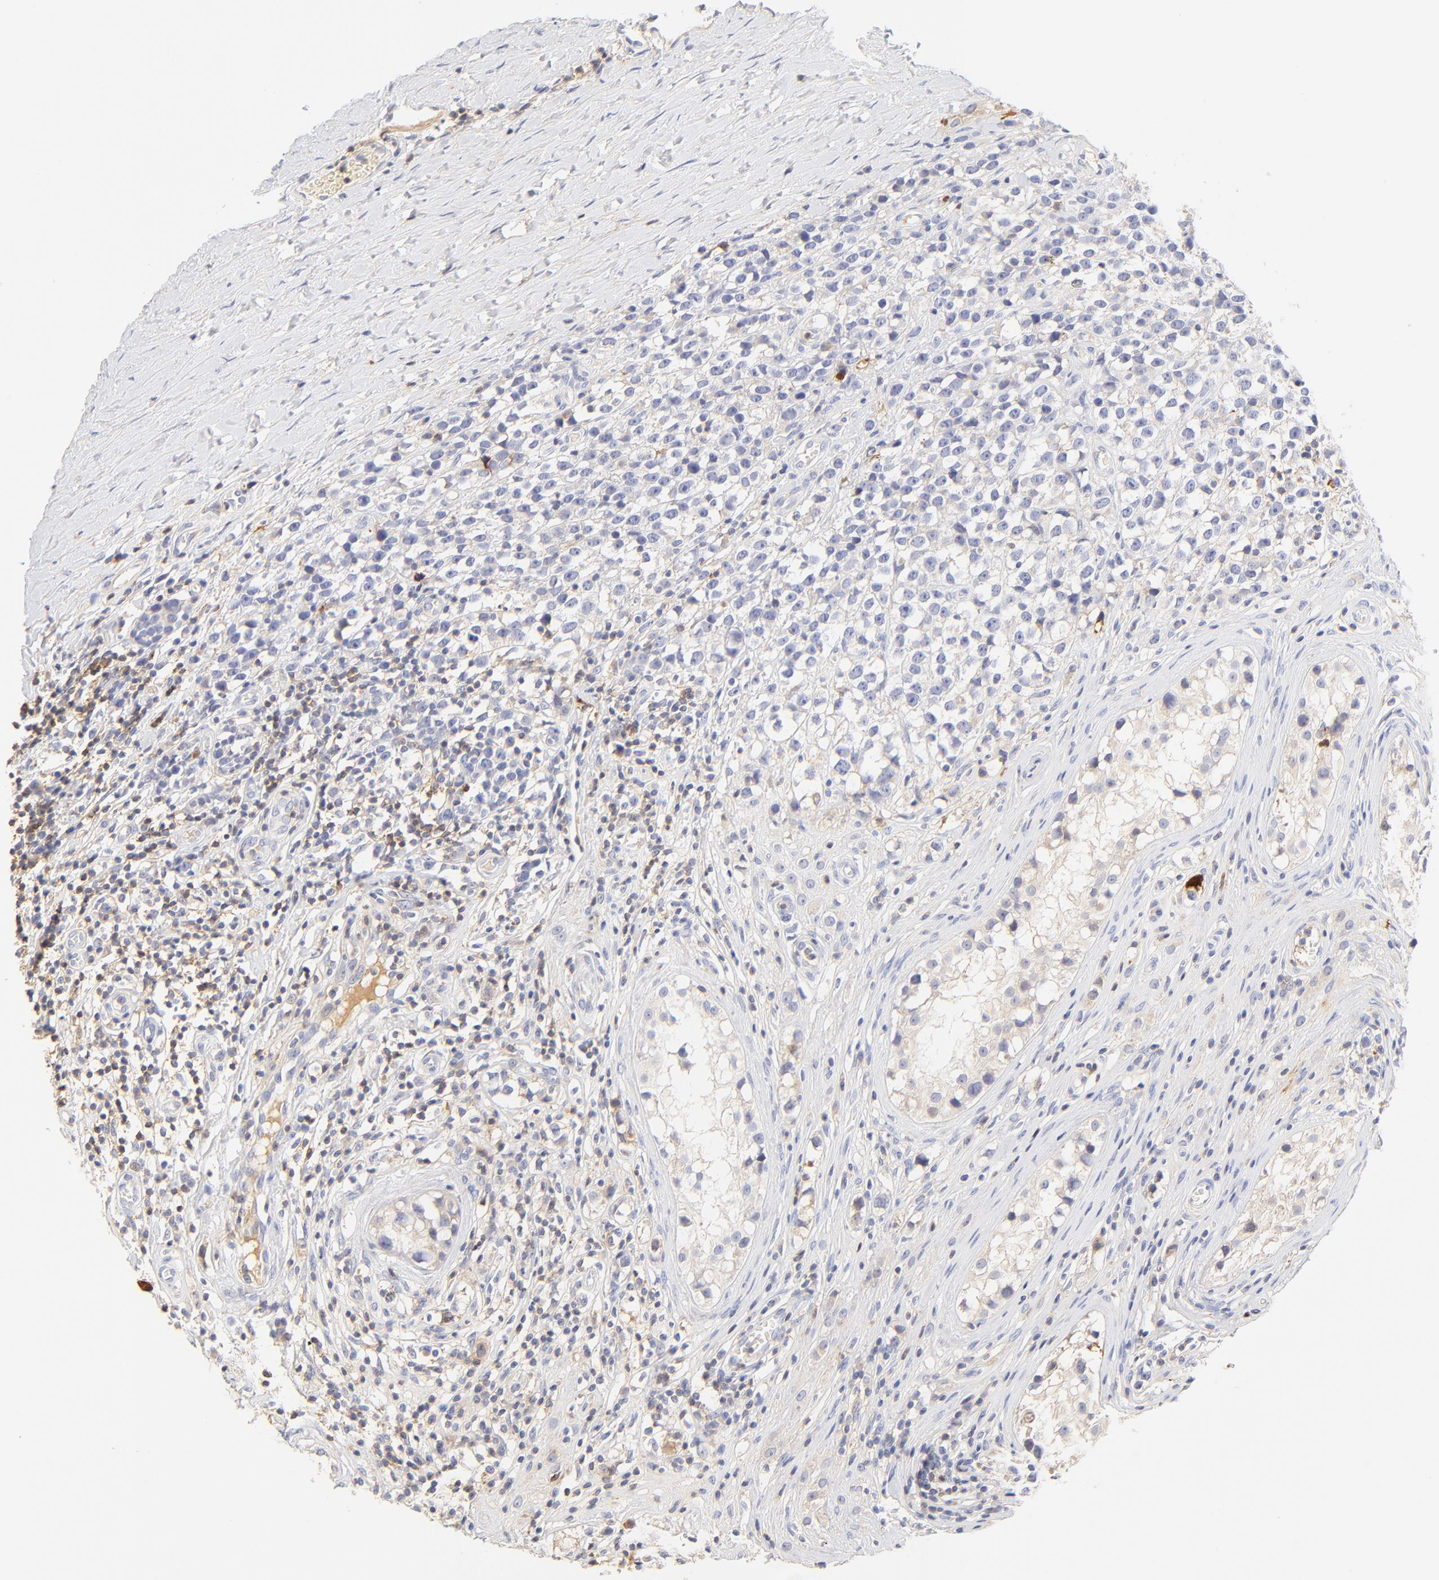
{"staining": {"intensity": "negative", "quantity": "none", "location": "none"}, "tissue": "testis cancer", "cell_type": "Tumor cells", "image_type": "cancer", "snomed": [{"axis": "morphology", "description": "Seminoma, NOS"}, {"axis": "topography", "description": "Testis"}], "caption": "The immunohistochemistry (IHC) image has no significant expression in tumor cells of testis cancer (seminoma) tissue.", "gene": "MDGA2", "patient": {"sex": "male", "age": 25}}